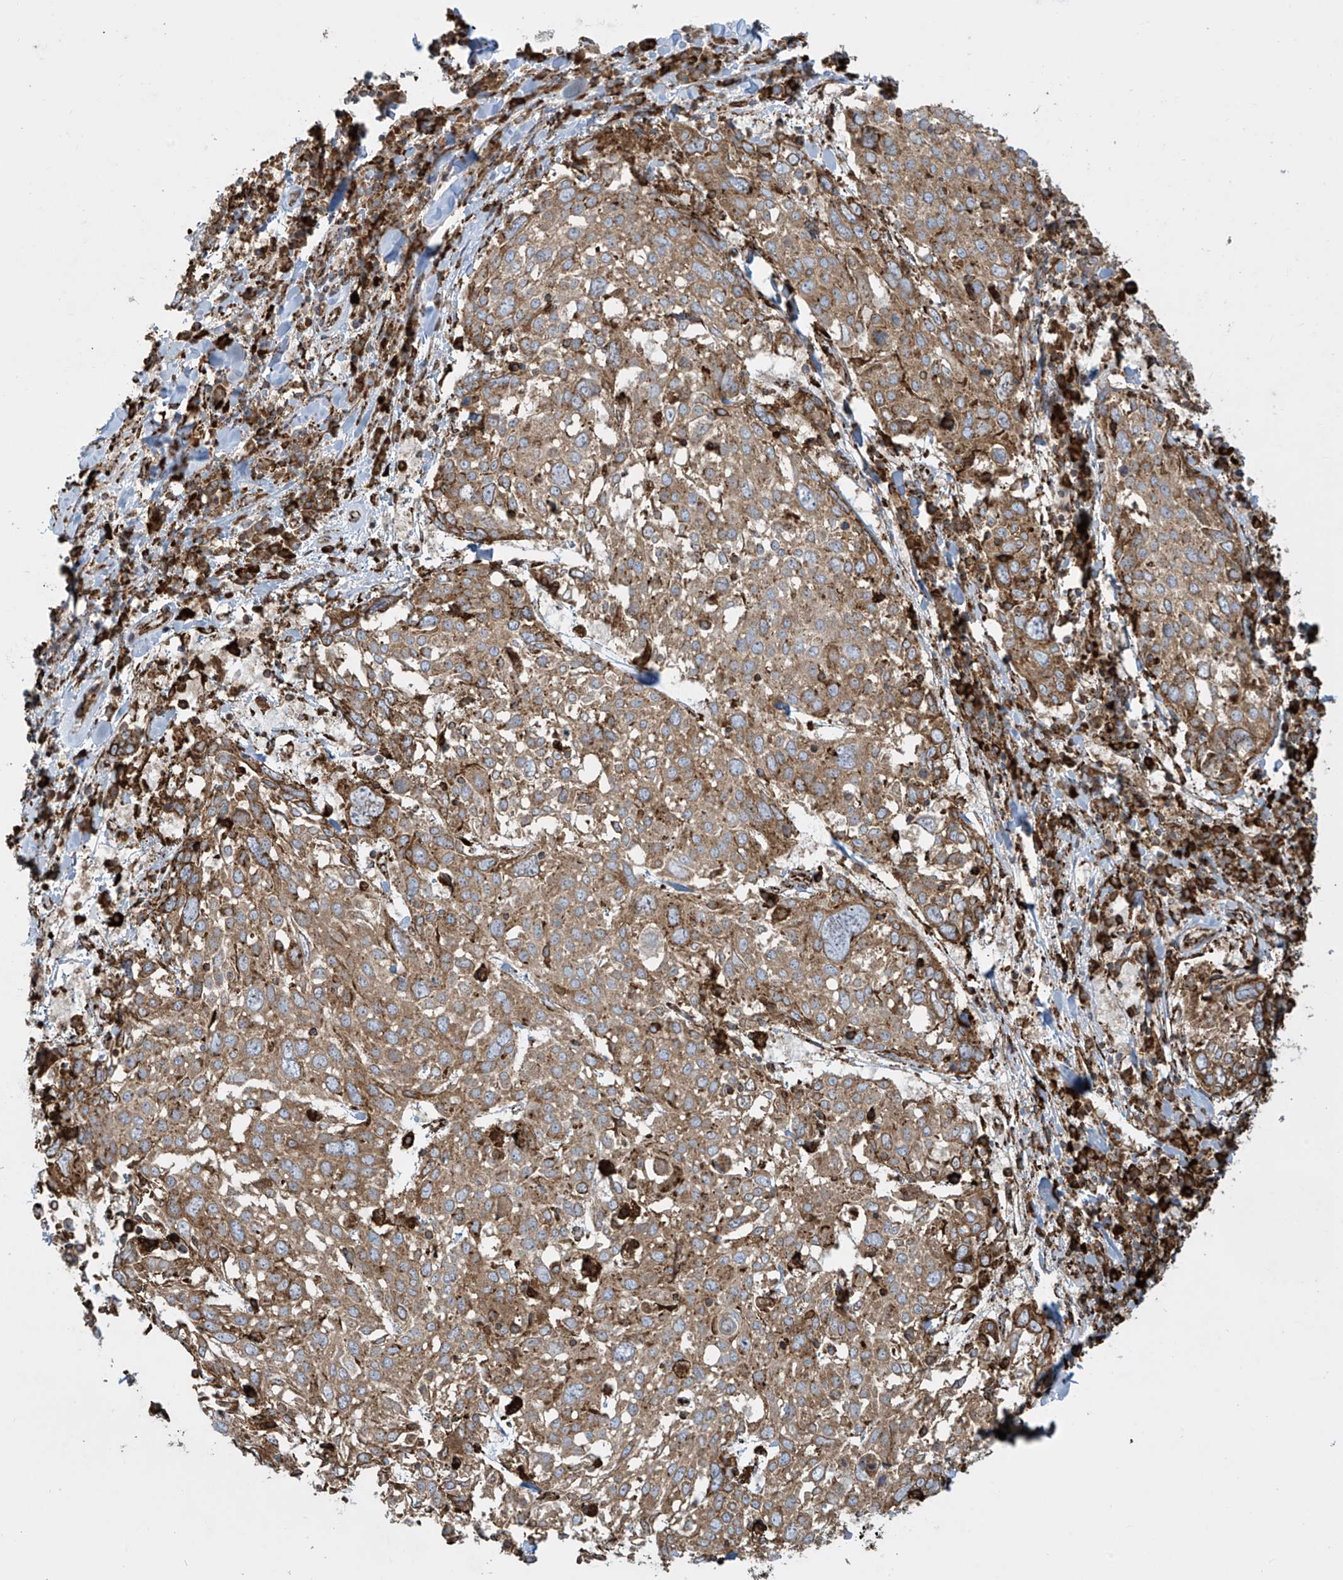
{"staining": {"intensity": "moderate", "quantity": ">75%", "location": "cytoplasmic/membranous"}, "tissue": "lung cancer", "cell_type": "Tumor cells", "image_type": "cancer", "snomed": [{"axis": "morphology", "description": "Squamous cell carcinoma, NOS"}, {"axis": "topography", "description": "Lung"}], "caption": "An IHC histopathology image of tumor tissue is shown. Protein staining in brown labels moderate cytoplasmic/membranous positivity in lung cancer within tumor cells.", "gene": "MX1", "patient": {"sex": "male", "age": 65}}